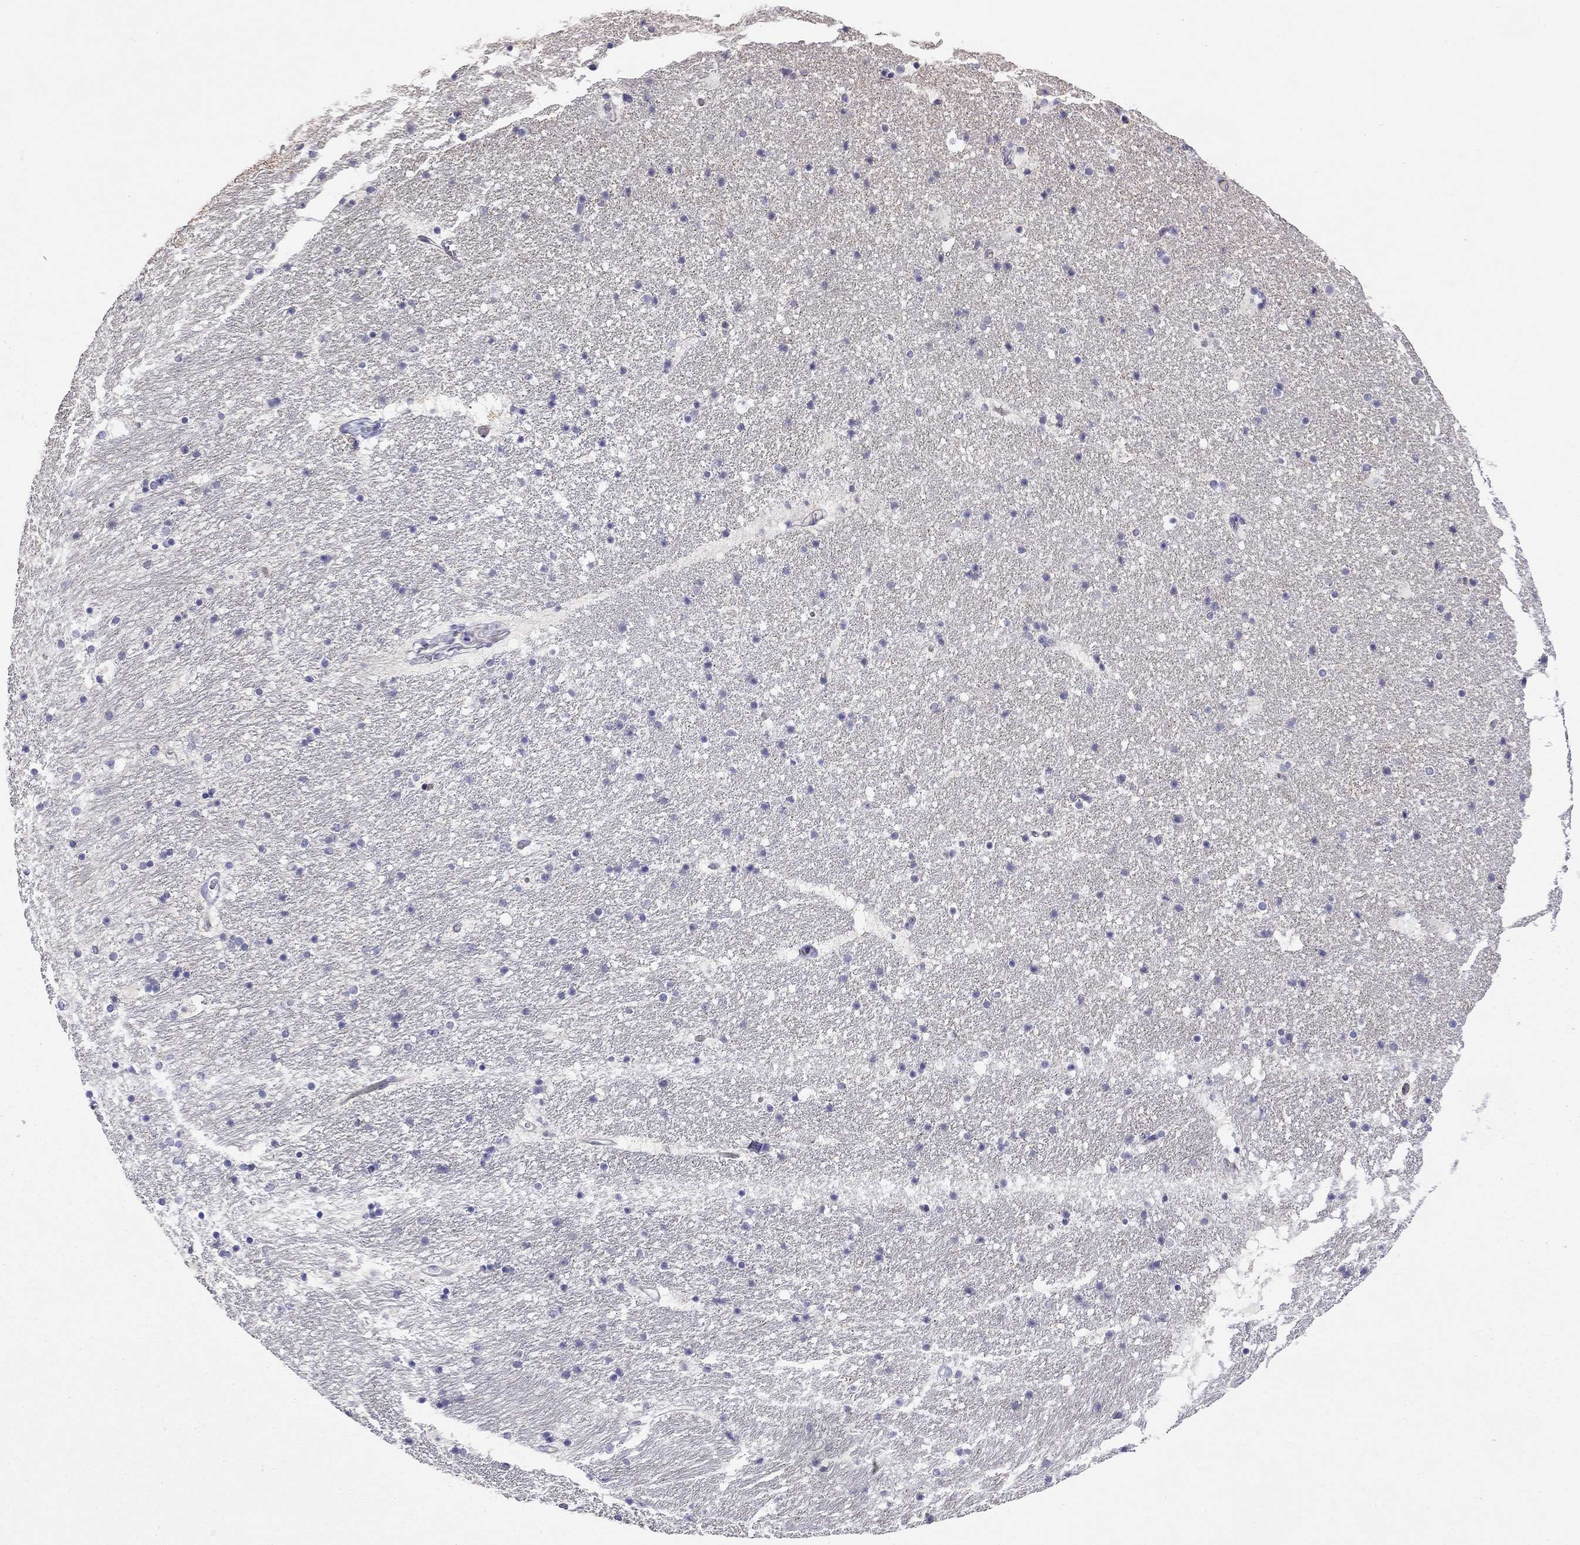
{"staining": {"intensity": "negative", "quantity": "none", "location": "none"}, "tissue": "hippocampus", "cell_type": "Glial cells", "image_type": "normal", "snomed": [{"axis": "morphology", "description": "Normal tissue, NOS"}, {"axis": "topography", "description": "Hippocampus"}], "caption": "Micrograph shows no protein expression in glial cells of normal hippocampus.", "gene": "RTL1", "patient": {"sex": "male", "age": 51}}